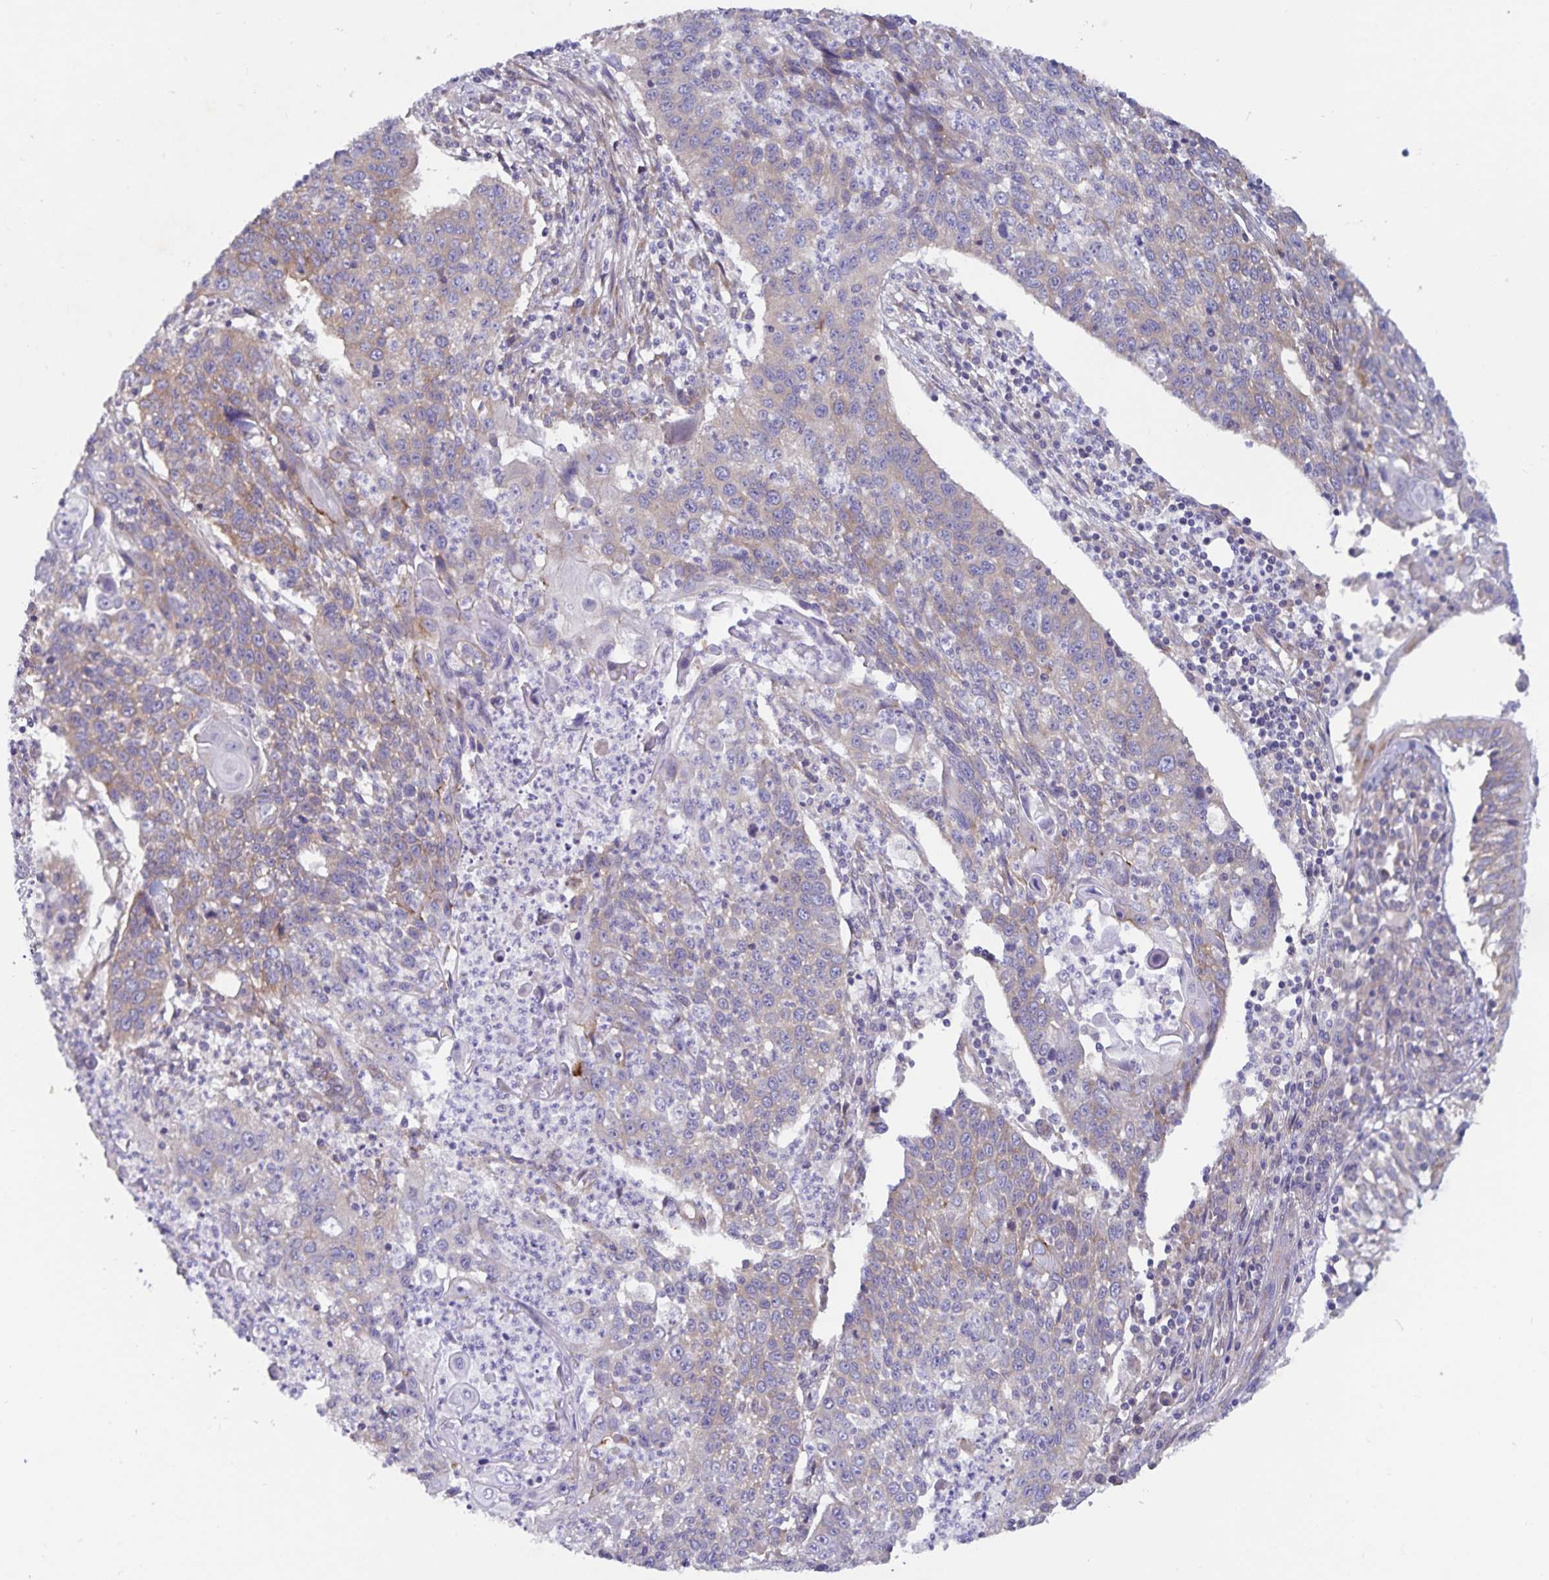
{"staining": {"intensity": "weak", "quantity": "25%-75%", "location": "cytoplasmic/membranous"}, "tissue": "lung cancer", "cell_type": "Tumor cells", "image_type": "cancer", "snomed": [{"axis": "morphology", "description": "Squamous cell carcinoma, NOS"}, {"axis": "morphology", "description": "Squamous cell carcinoma, metastatic, NOS"}, {"axis": "topography", "description": "Lung"}, {"axis": "topography", "description": "Pleura, NOS"}], "caption": "Brown immunohistochemical staining in human lung cancer exhibits weak cytoplasmic/membranous positivity in approximately 25%-75% of tumor cells.", "gene": "FAM120A", "patient": {"sex": "male", "age": 72}}